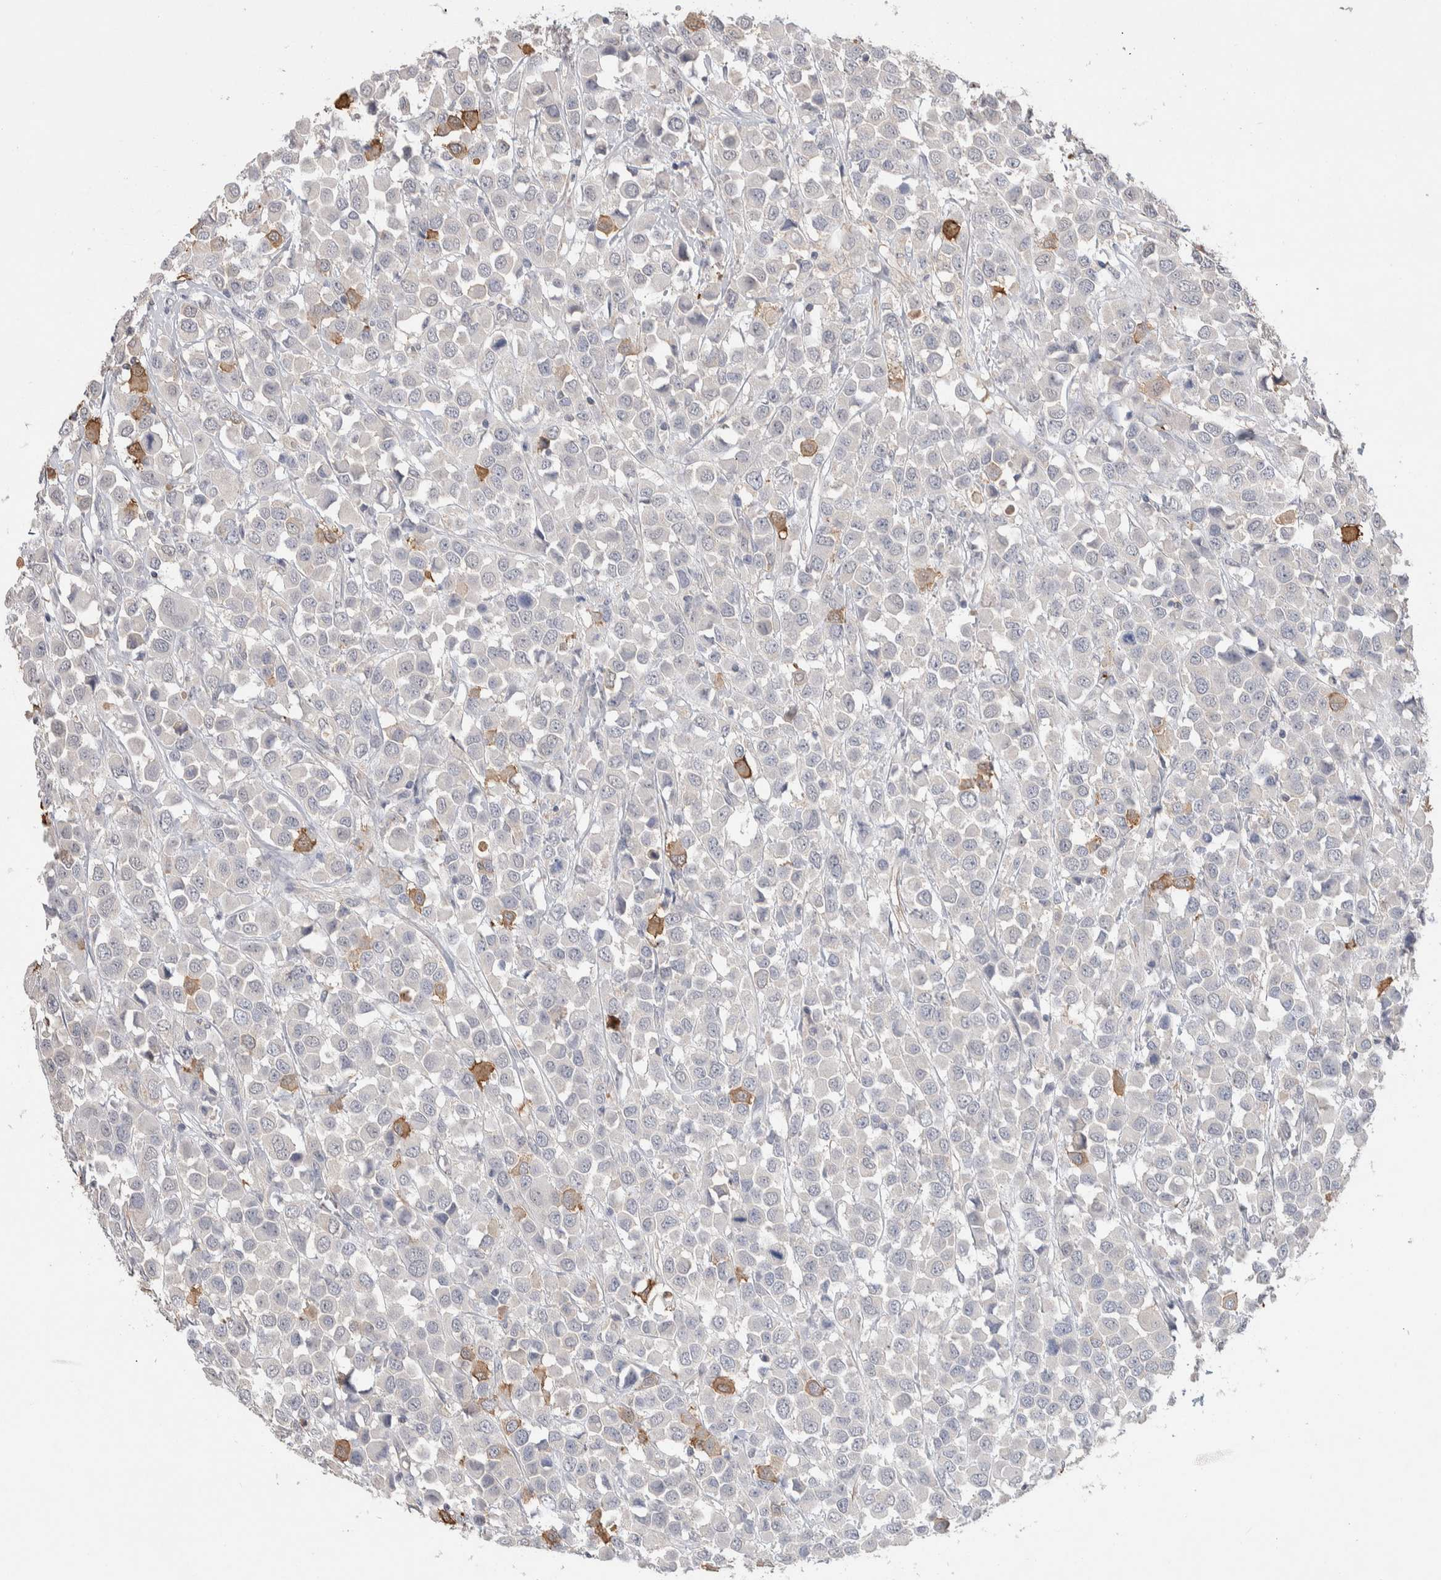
{"staining": {"intensity": "negative", "quantity": "none", "location": "none"}, "tissue": "breast cancer", "cell_type": "Tumor cells", "image_type": "cancer", "snomed": [{"axis": "morphology", "description": "Duct carcinoma"}, {"axis": "topography", "description": "Breast"}], "caption": "Tumor cells are negative for protein expression in human breast cancer (infiltrating ductal carcinoma). (DAB immunohistochemistry (IHC), high magnification).", "gene": "FFAR2", "patient": {"sex": "female", "age": 61}}